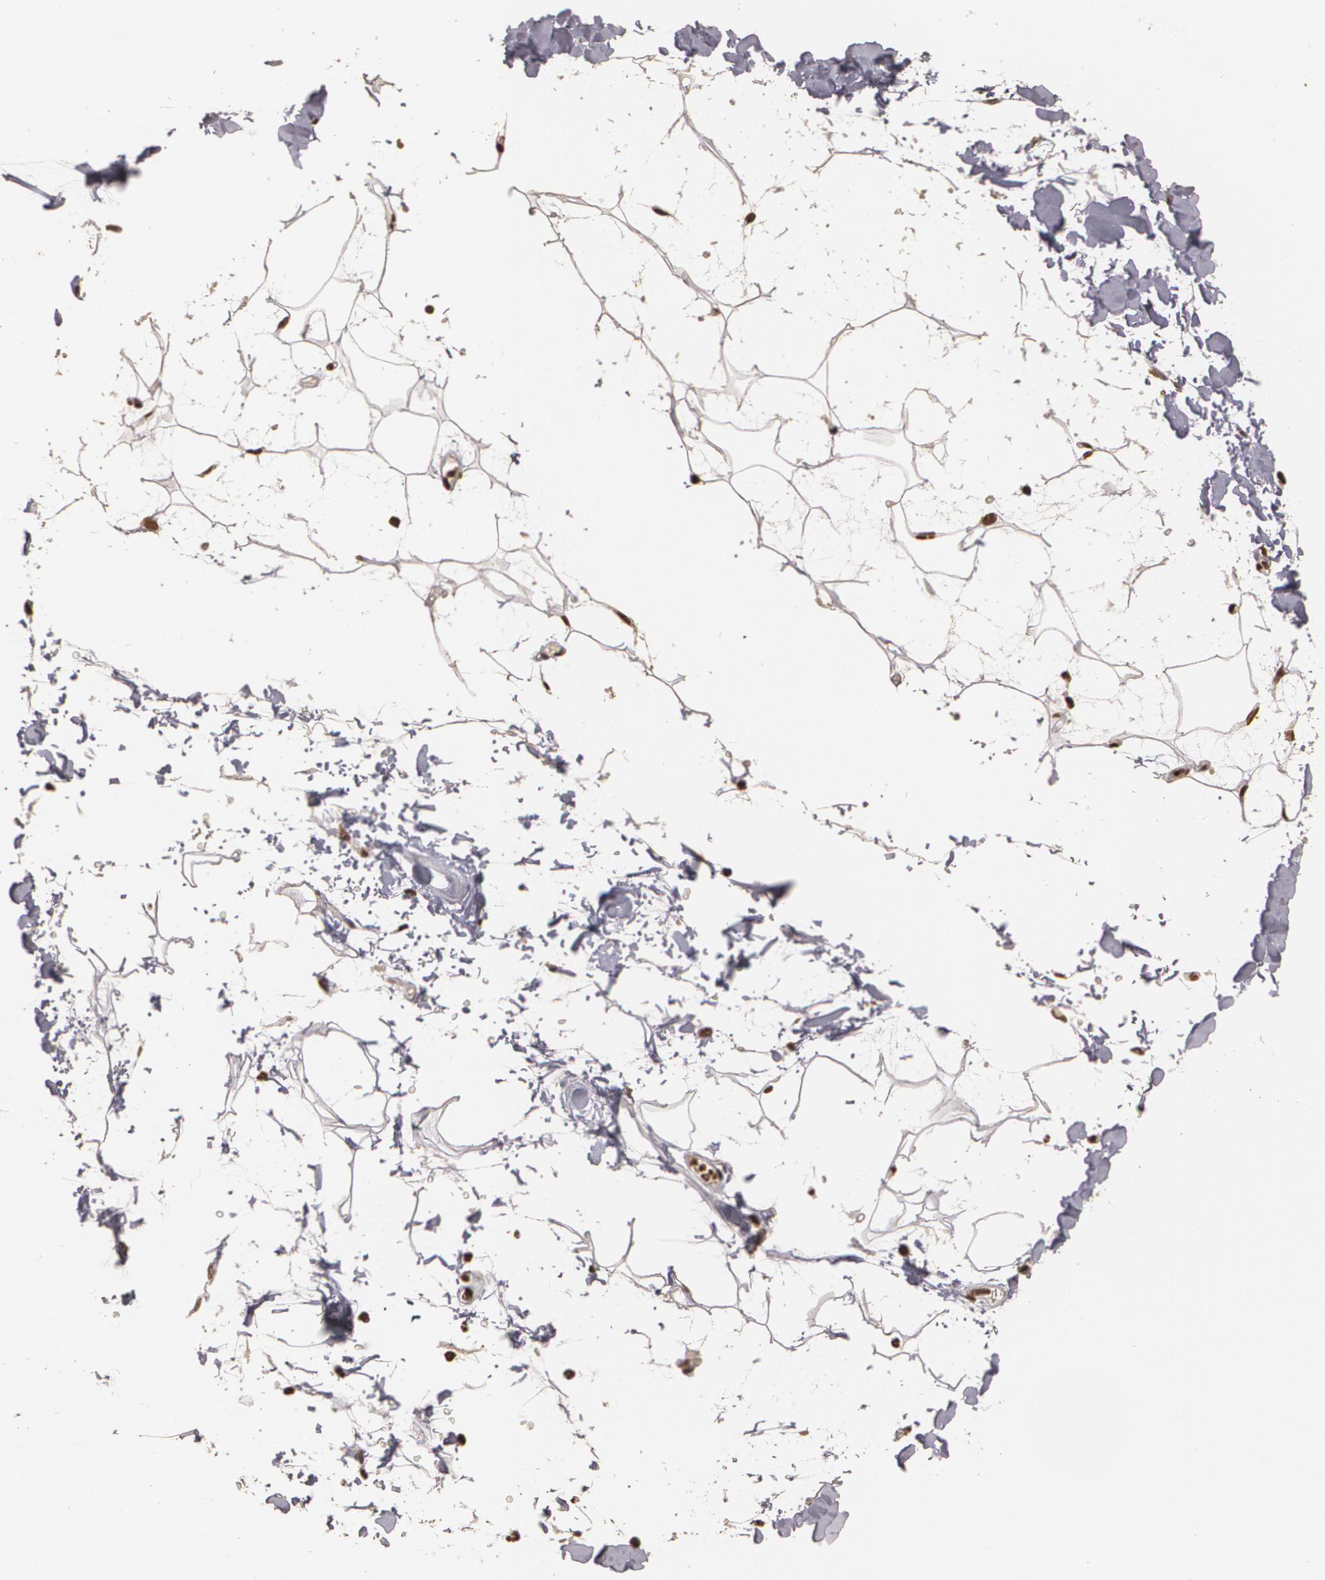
{"staining": {"intensity": "strong", "quantity": ">75%", "location": "nuclear"}, "tissue": "adipose tissue", "cell_type": "Adipocytes", "image_type": "normal", "snomed": [{"axis": "morphology", "description": "Normal tissue, NOS"}, {"axis": "topography", "description": "Soft tissue"}], "caption": "Approximately >75% of adipocytes in normal human adipose tissue show strong nuclear protein positivity as visualized by brown immunohistochemical staining.", "gene": "RCOR1", "patient": {"sex": "male", "age": 72}}